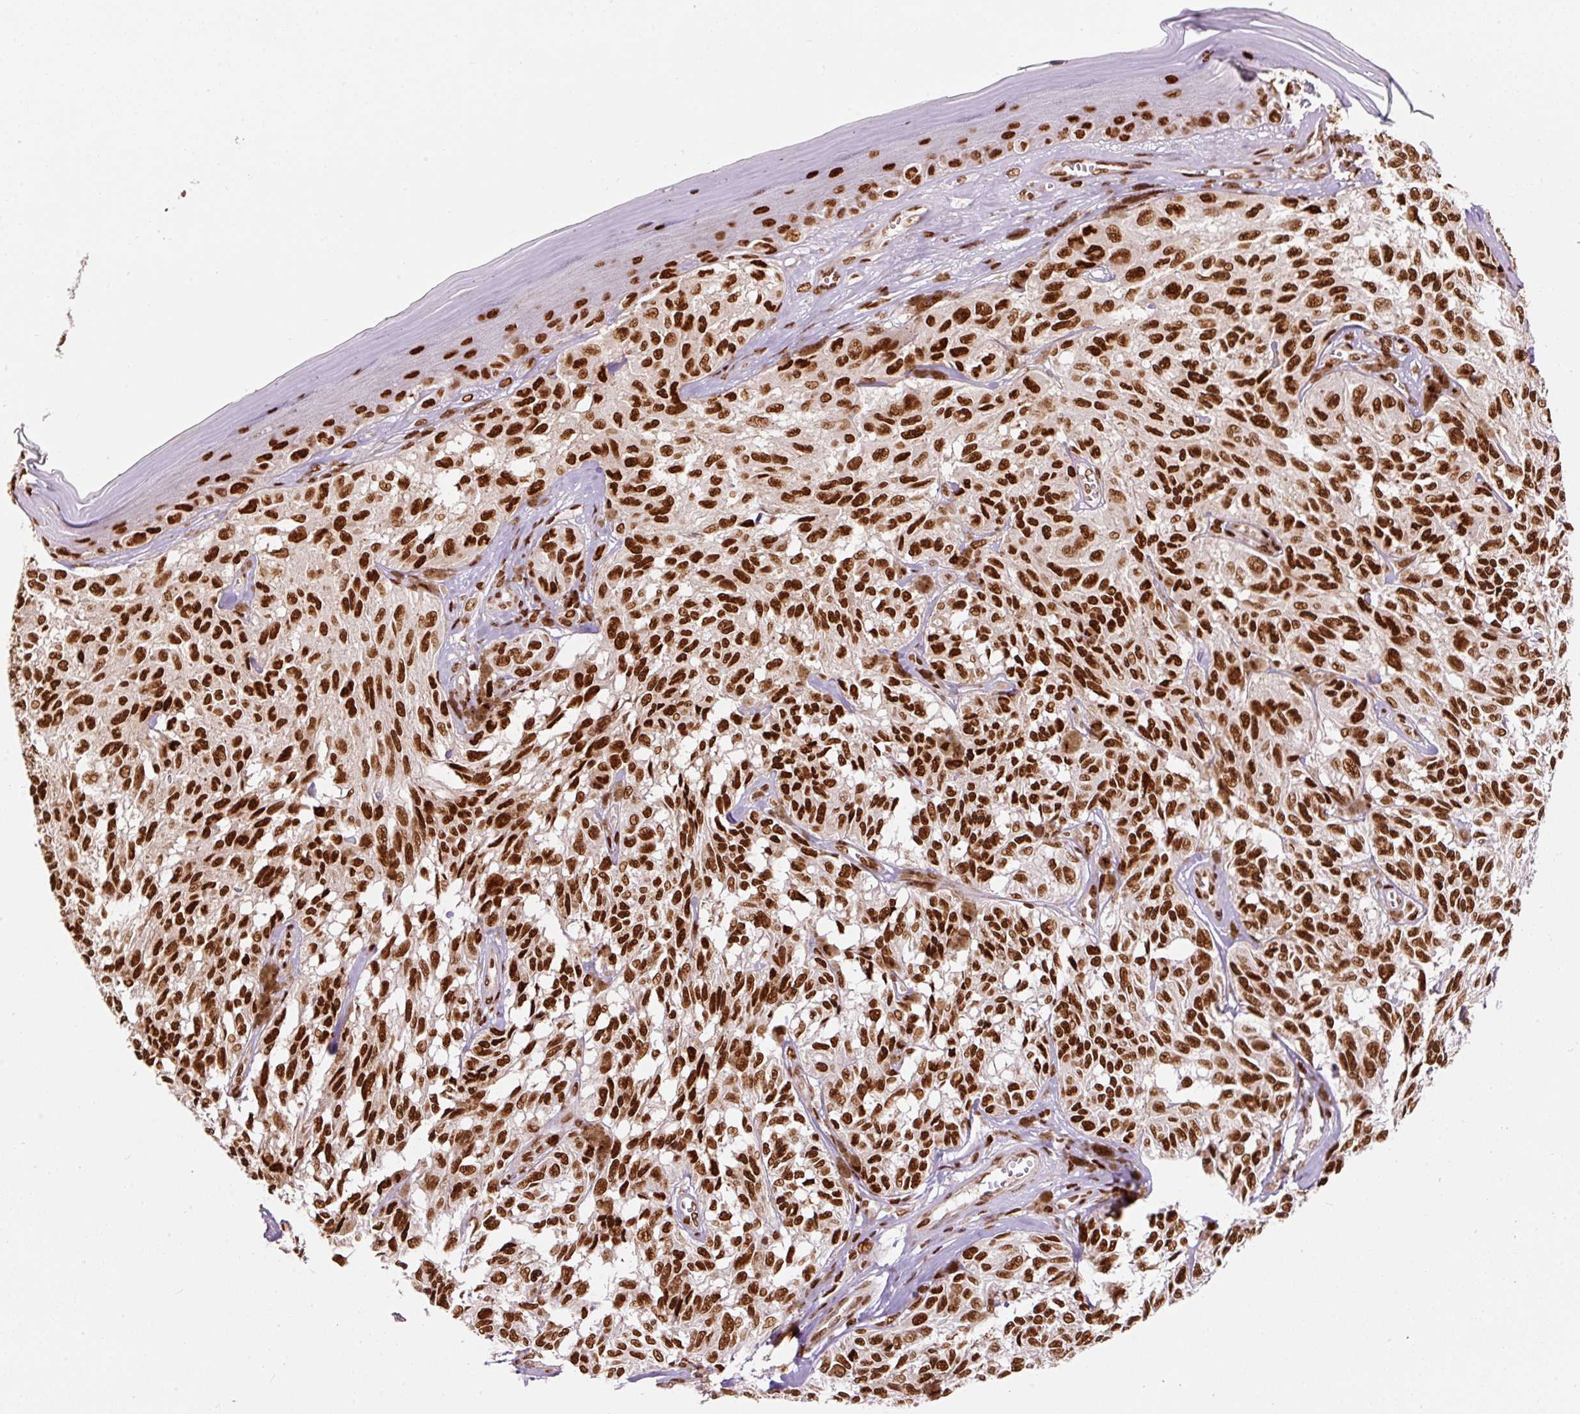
{"staining": {"intensity": "strong", "quantity": ">75%", "location": "nuclear"}, "tissue": "melanoma", "cell_type": "Tumor cells", "image_type": "cancer", "snomed": [{"axis": "morphology", "description": "Malignant melanoma, NOS"}, {"axis": "topography", "description": "Skin"}], "caption": "Malignant melanoma stained with a brown dye shows strong nuclear positive staining in approximately >75% of tumor cells.", "gene": "HNRNPC", "patient": {"sex": "male", "age": 68}}